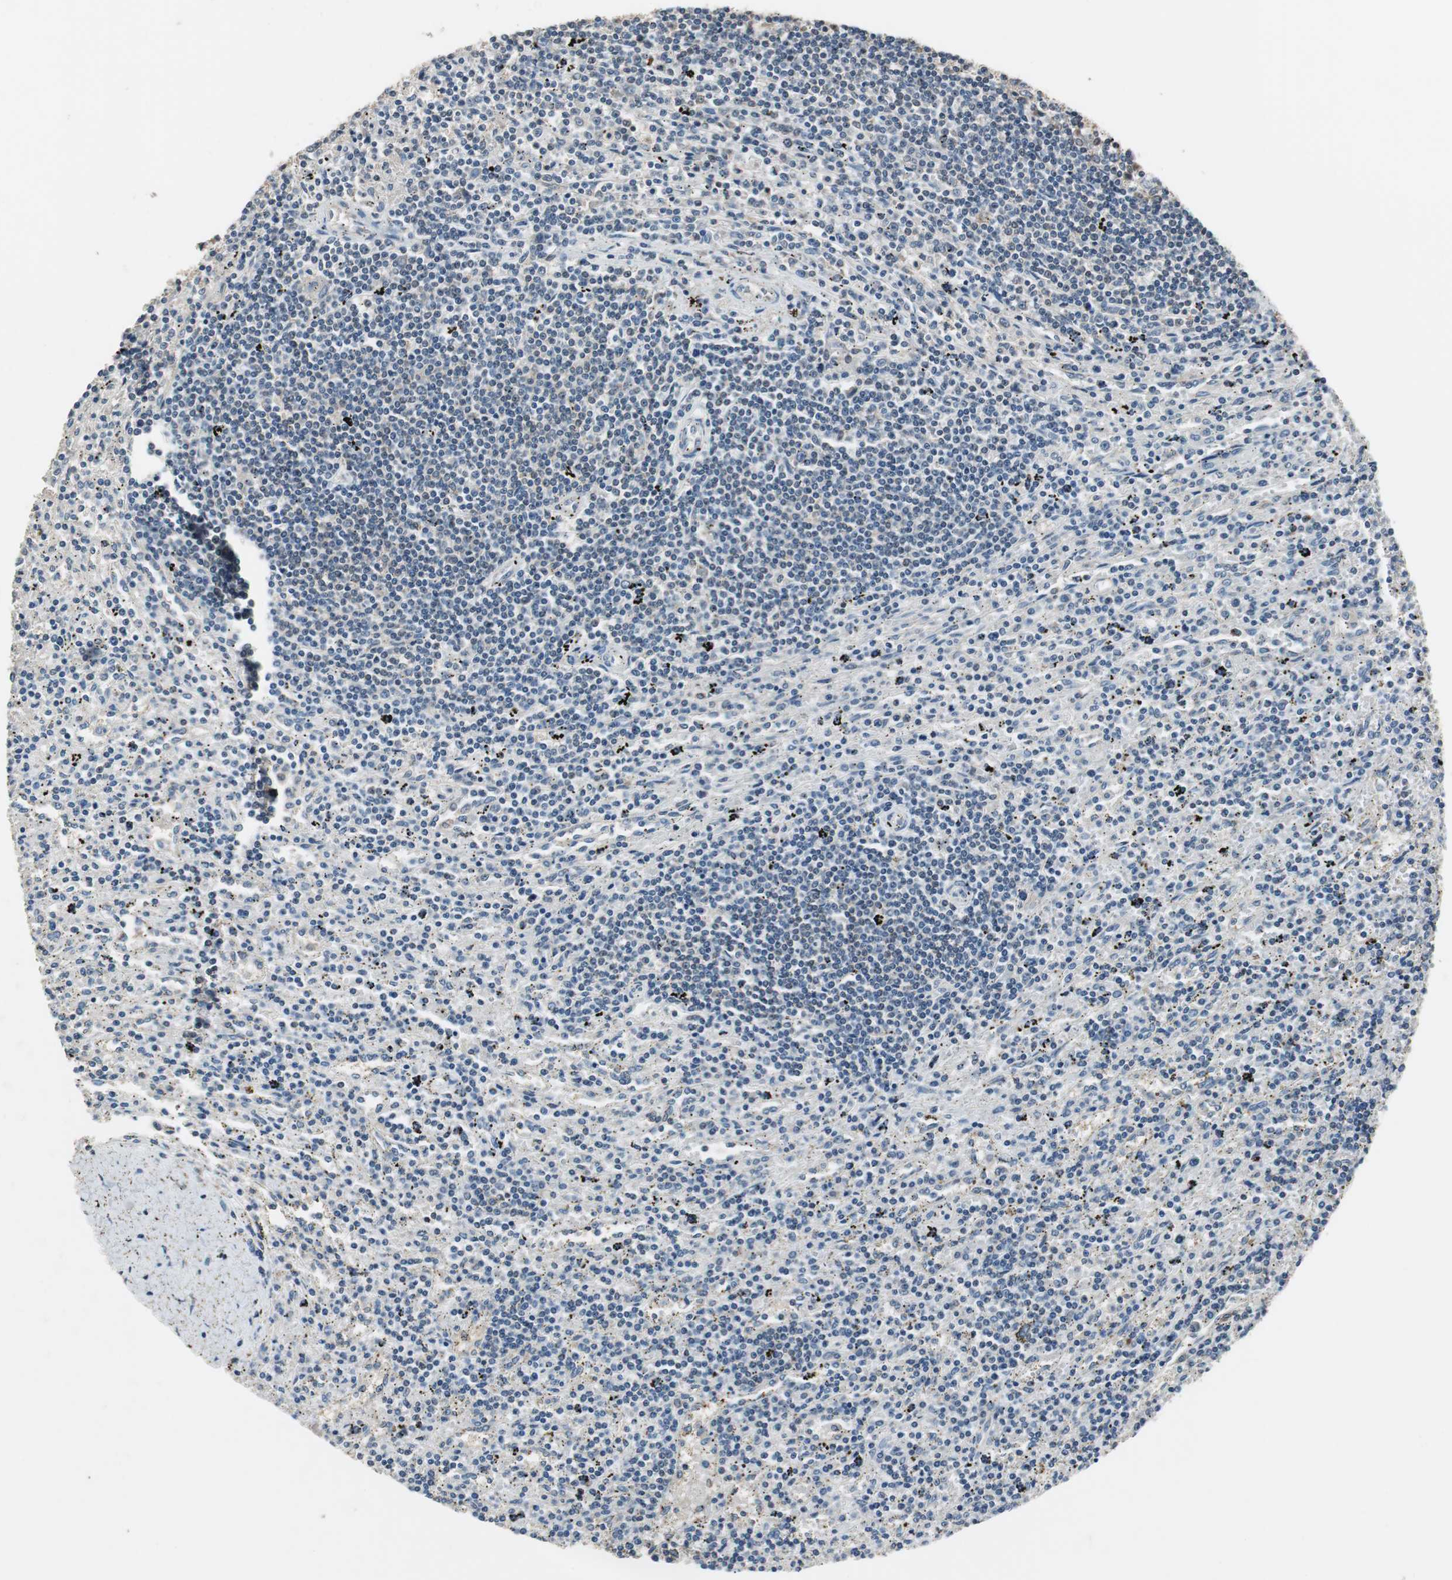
{"staining": {"intensity": "negative", "quantity": "none", "location": "none"}, "tissue": "lymphoma", "cell_type": "Tumor cells", "image_type": "cancer", "snomed": [{"axis": "morphology", "description": "Malignant lymphoma, non-Hodgkin's type, Low grade"}, {"axis": "topography", "description": "Spleen"}], "caption": "Tumor cells are negative for brown protein staining in lymphoma. The staining is performed using DAB (3,3'-diaminobenzidine) brown chromogen with nuclei counter-stained in using hematoxylin.", "gene": "PTPRN2", "patient": {"sex": "male", "age": 76}}